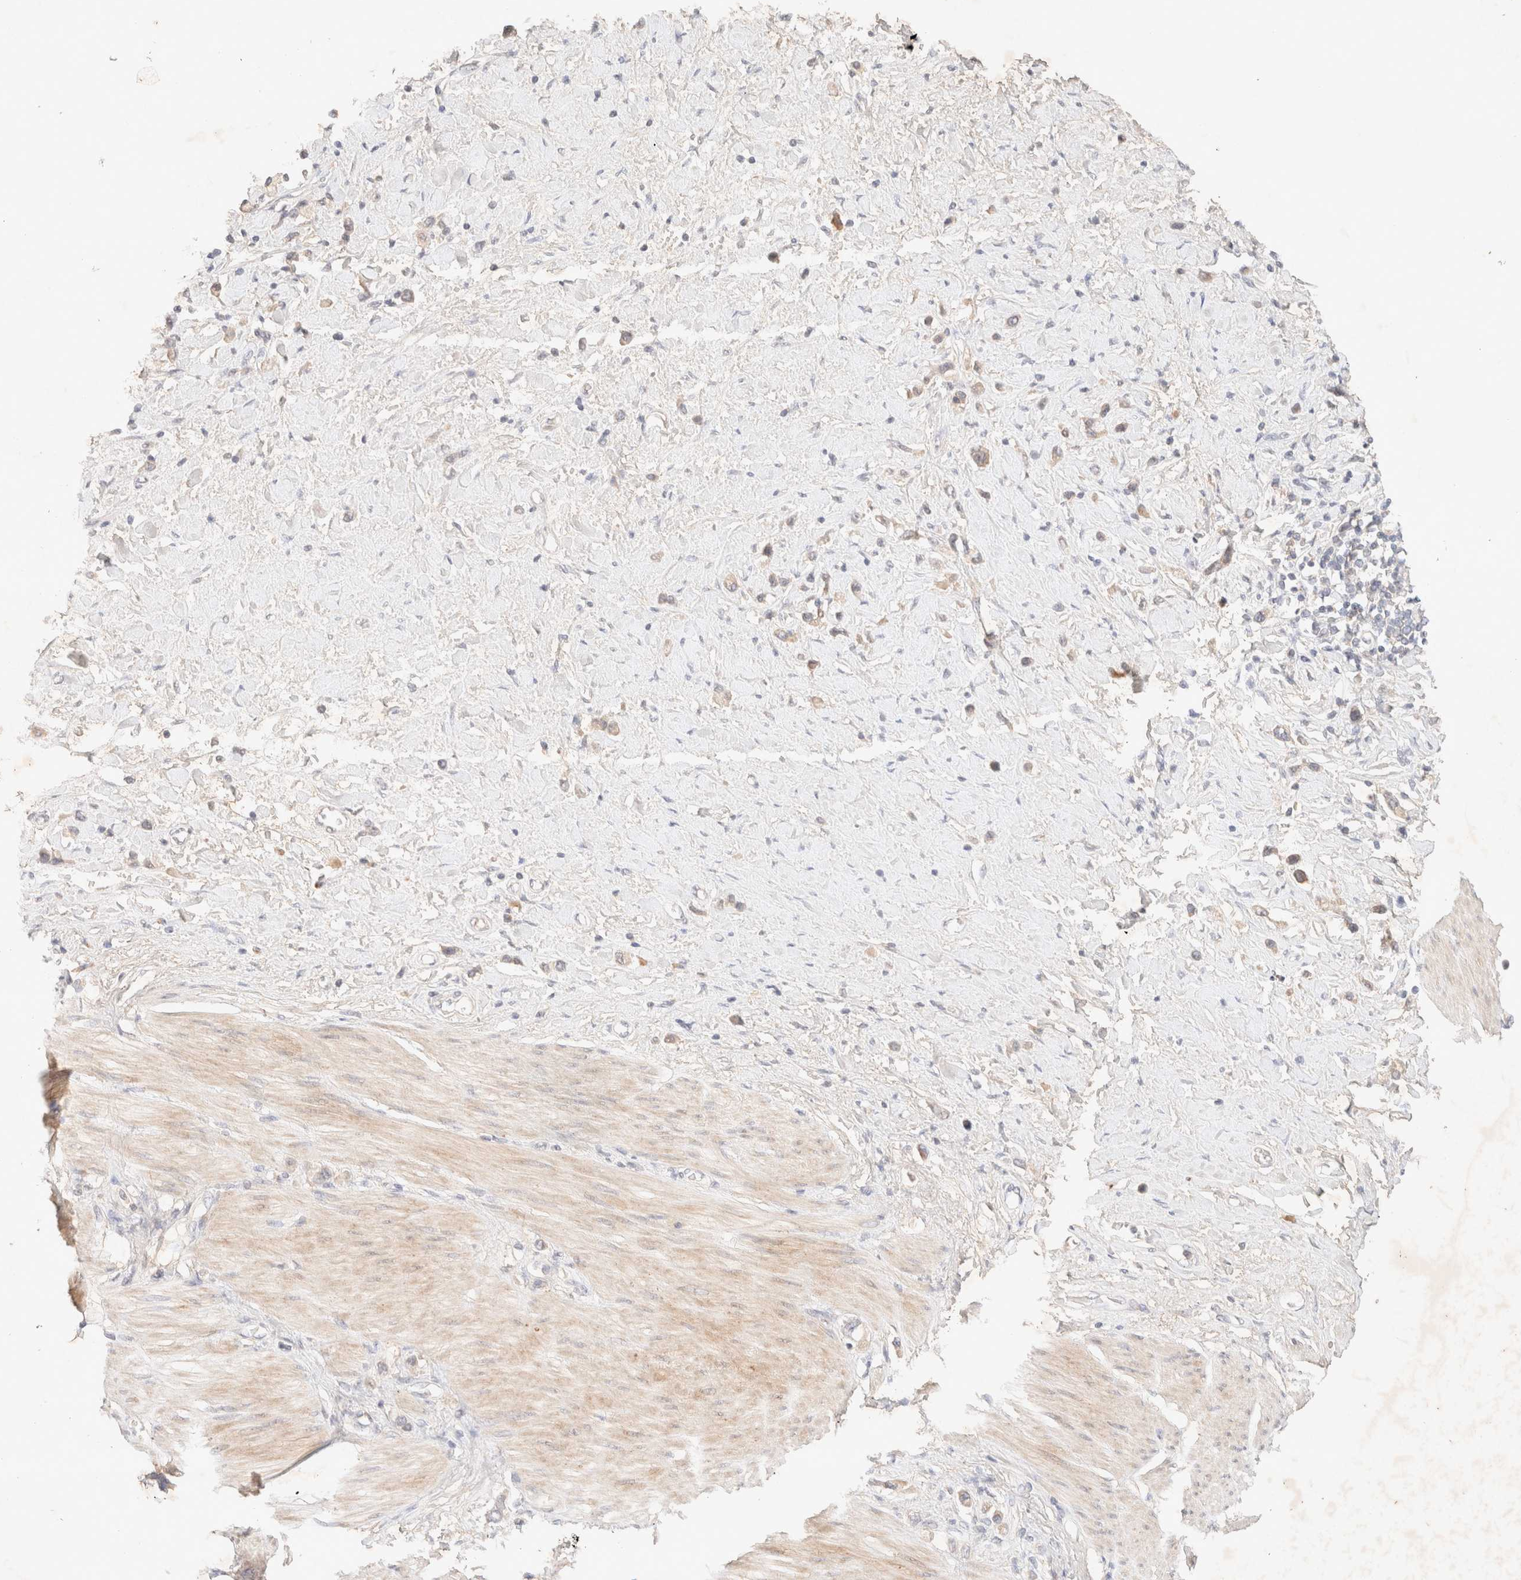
{"staining": {"intensity": "negative", "quantity": "none", "location": "none"}, "tissue": "stomach cancer", "cell_type": "Tumor cells", "image_type": "cancer", "snomed": [{"axis": "morphology", "description": "Adenocarcinoma, NOS"}, {"axis": "topography", "description": "Stomach"}], "caption": "The photomicrograph exhibits no staining of tumor cells in stomach cancer (adenocarcinoma).", "gene": "SARM1", "patient": {"sex": "female", "age": 65}}